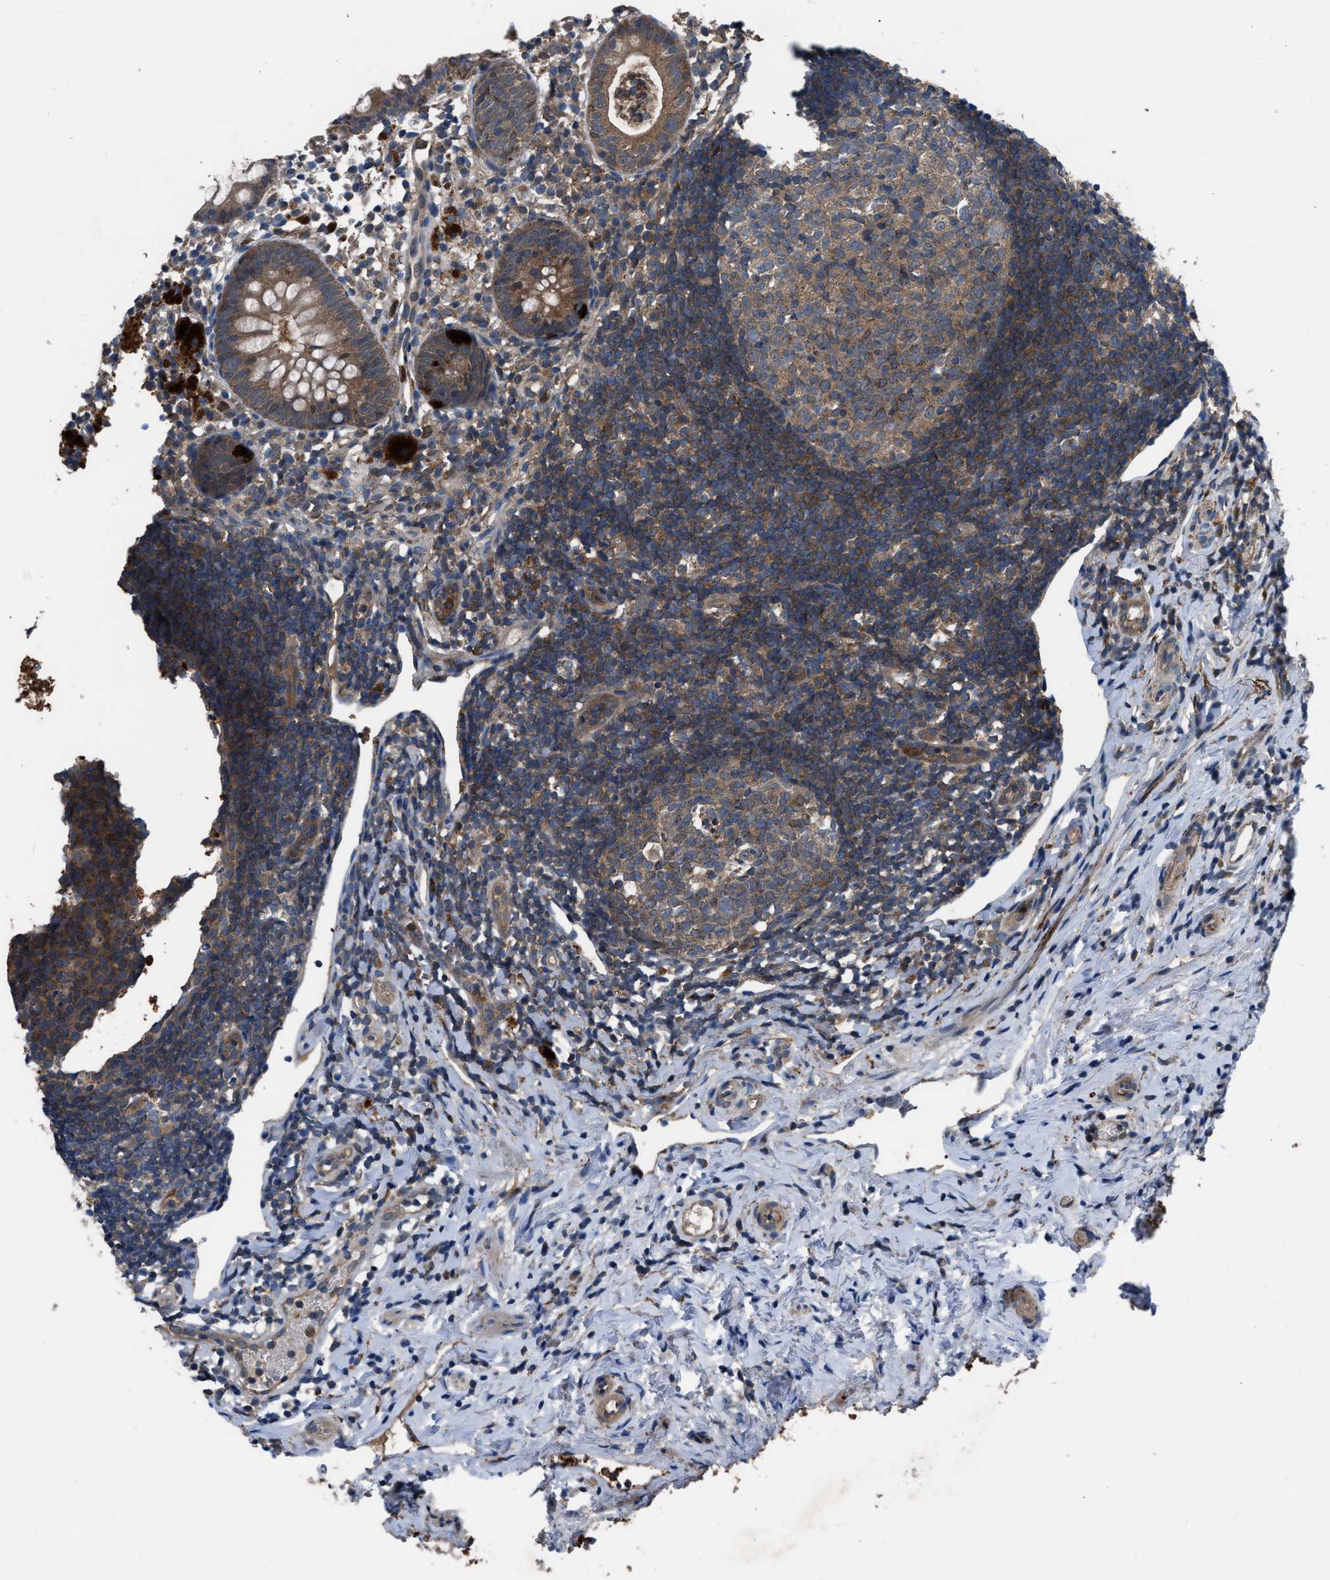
{"staining": {"intensity": "moderate", "quantity": ">75%", "location": "cytoplasmic/membranous"}, "tissue": "appendix", "cell_type": "Glandular cells", "image_type": "normal", "snomed": [{"axis": "morphology", "description": "Normal tissue, NOS"}, {"axis": "topography", "description": "Appendix"}], "caption": "Protein staining of normal appendix exhibits moderate cytoplasmic/membranous staining in approximately >75% of glandular cells. (DAB (3,3'-diaminobenzidine) IHC, brown staining for protein, blue staining for nuclei).", "gene": "USP25", "patient": {"sex": "female", "age": 20}}